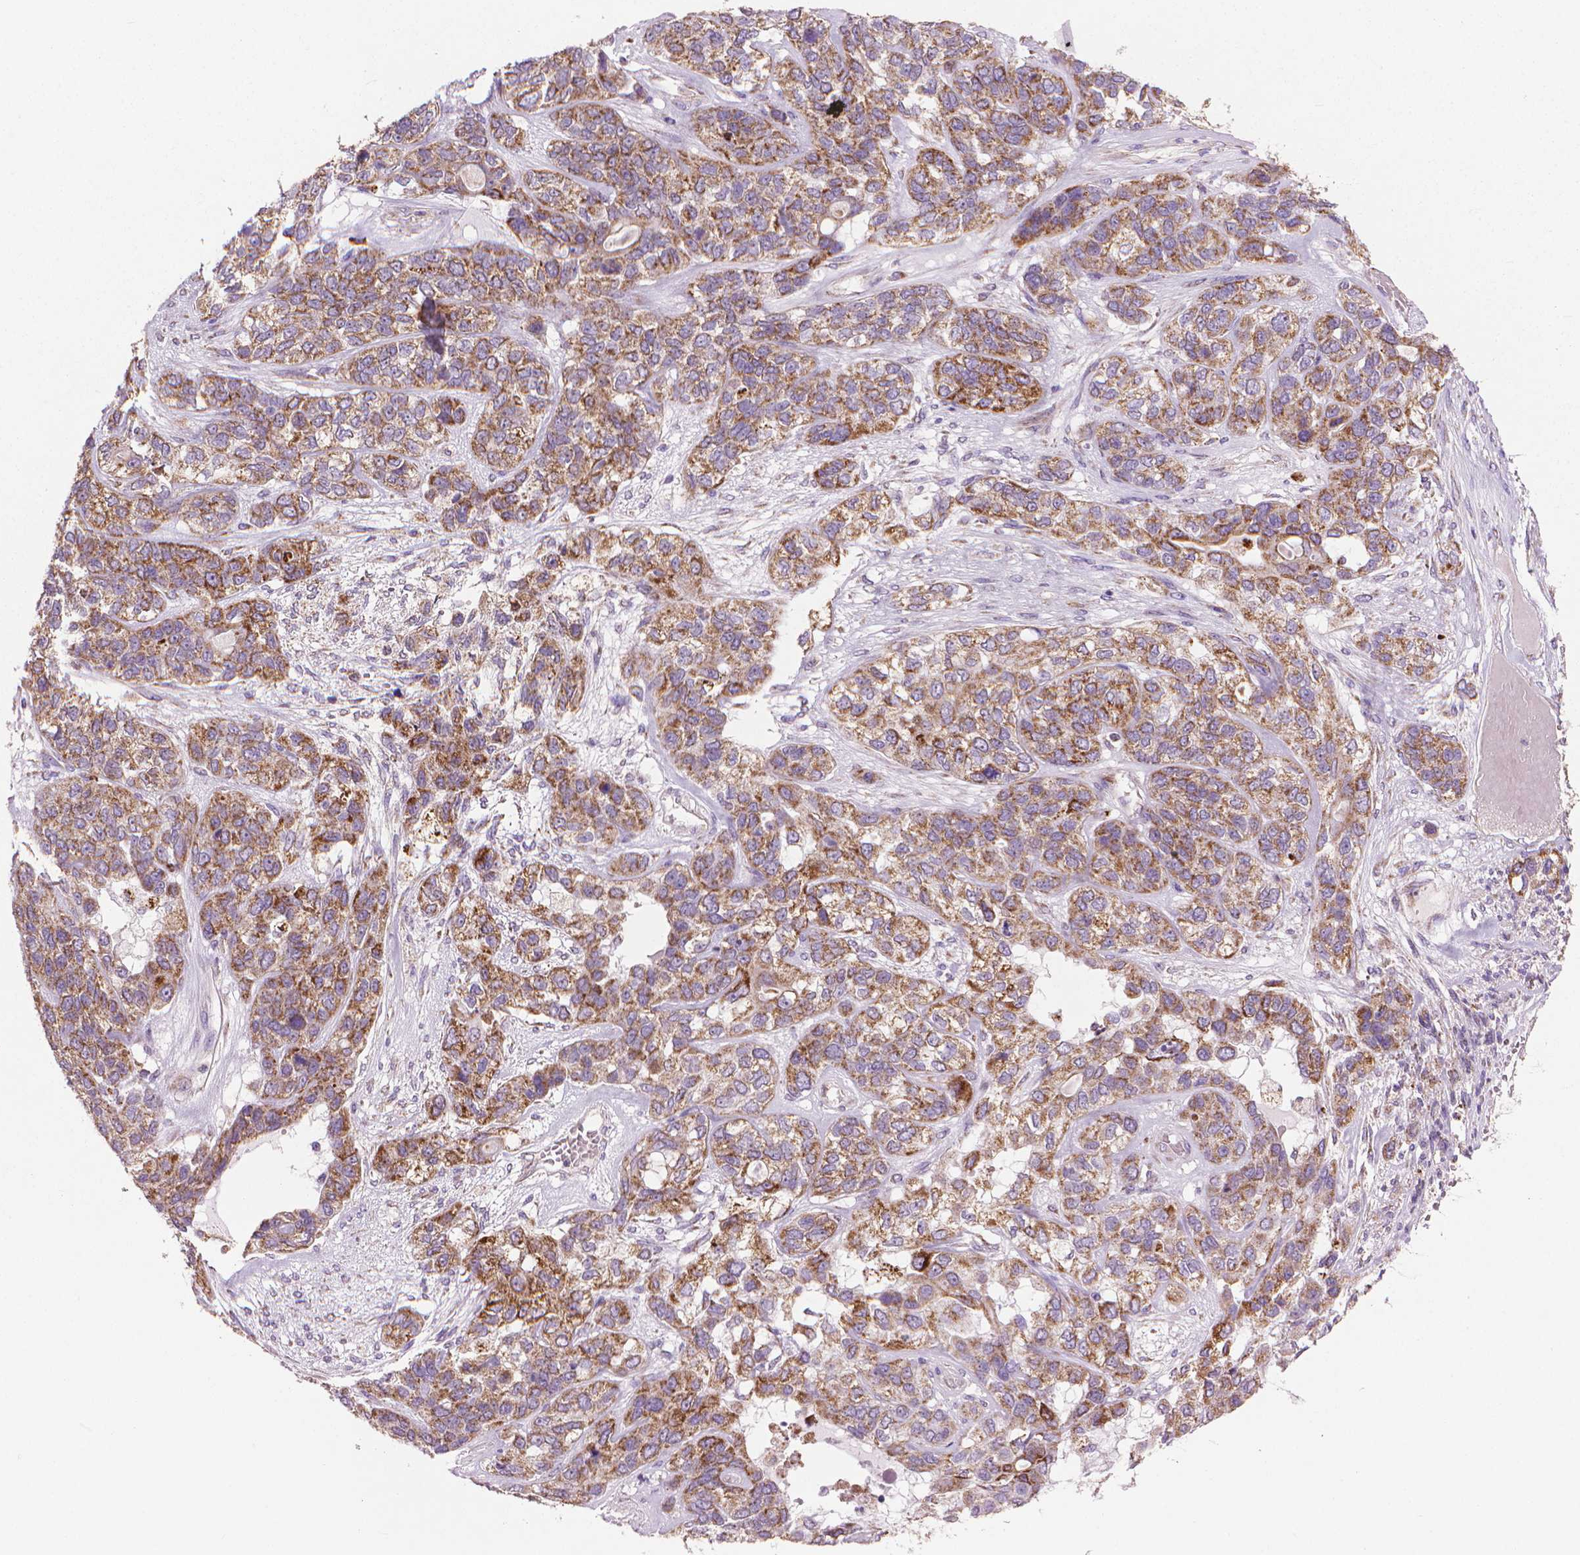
{"staining": {"intensity": "moderate", "quantity": ">75%", "location": "cytoplasmic/membranous"}, "tissue": "lung cancer", "cell_type": "Tumor cells", "image_type": "cancer", "snomed": [{"axis": "morphology", "description": "Squamous cell carcinoma, NOS"}, {"axis": "topography", "description": "Lung"}], "caption": "The micrograph displays staining of lung cancer (squamous cell carcinoma), revealing moderate cytoplasmic/membranous protein expression (brown color) within tumor cells.", "gene": "VDAC1", "patient": {"sex": "female", "age": 70}}